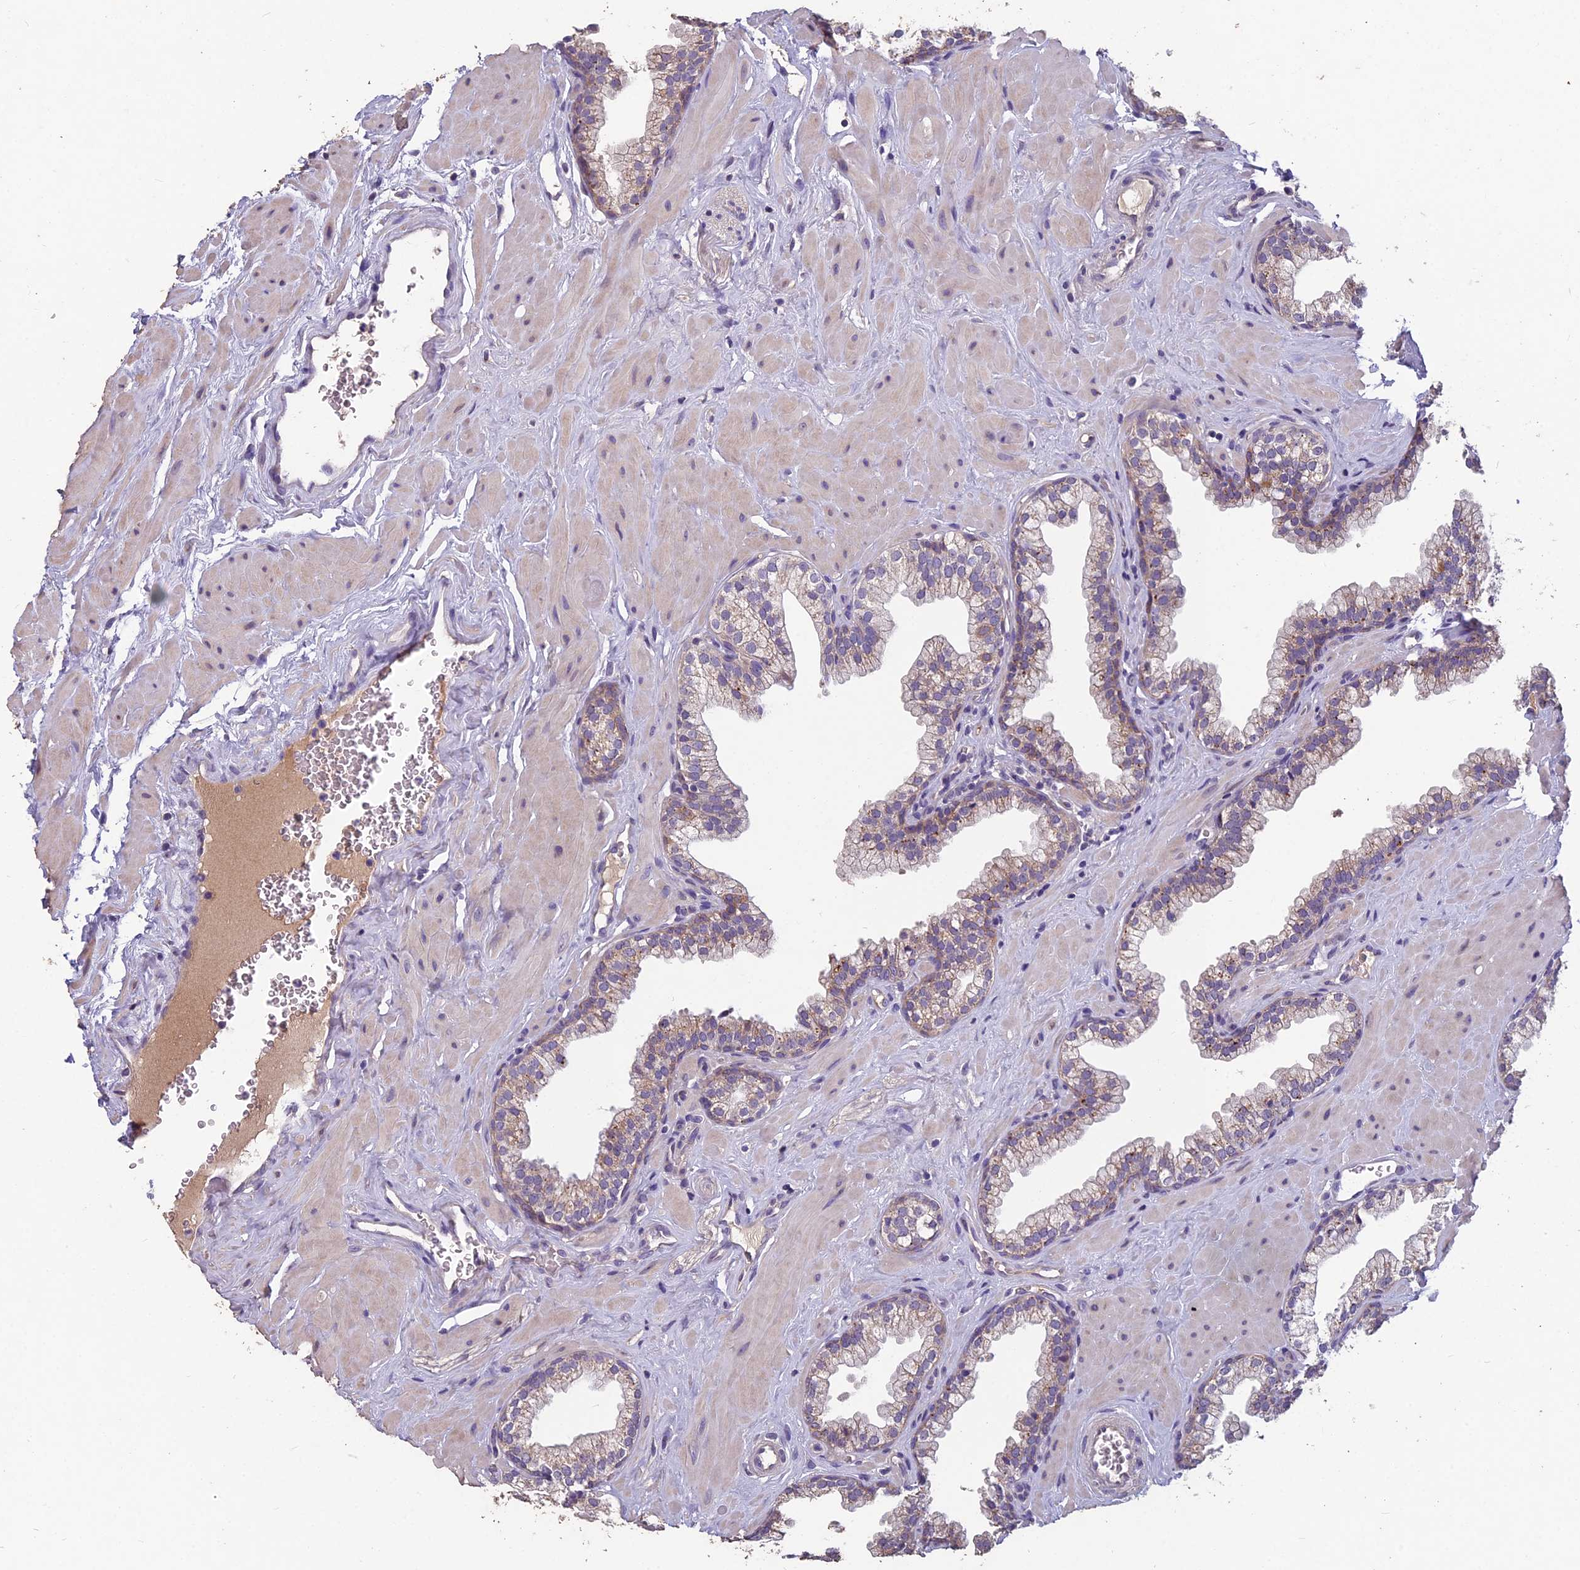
{"staining": {"intensity": "moderate", "quantity": "25%-75%", "location": "cytoplasmic/membranous"}, "tissue": "prostate", "cell_type": "Glandular cells", "image_type": "normal", "snomed": [{"axis": "morphology", "description": "Normal tissue, NOS"}, {"axis": "morphology", "description": "Urothelial carcinoma, Low grade"}, {"axis": "topography", "description": "Urinary bladder"}, {"axis": "topography", "description": "Prostate"}], "caption": "The histopathology image demonstrates staining of normal prostate, revealing moderate cytoplasmic/membranous protein positivity (brown color) within glandular cells.", "gene": "CEACAM16", "patient": {"sex": "male", "age": 60}}